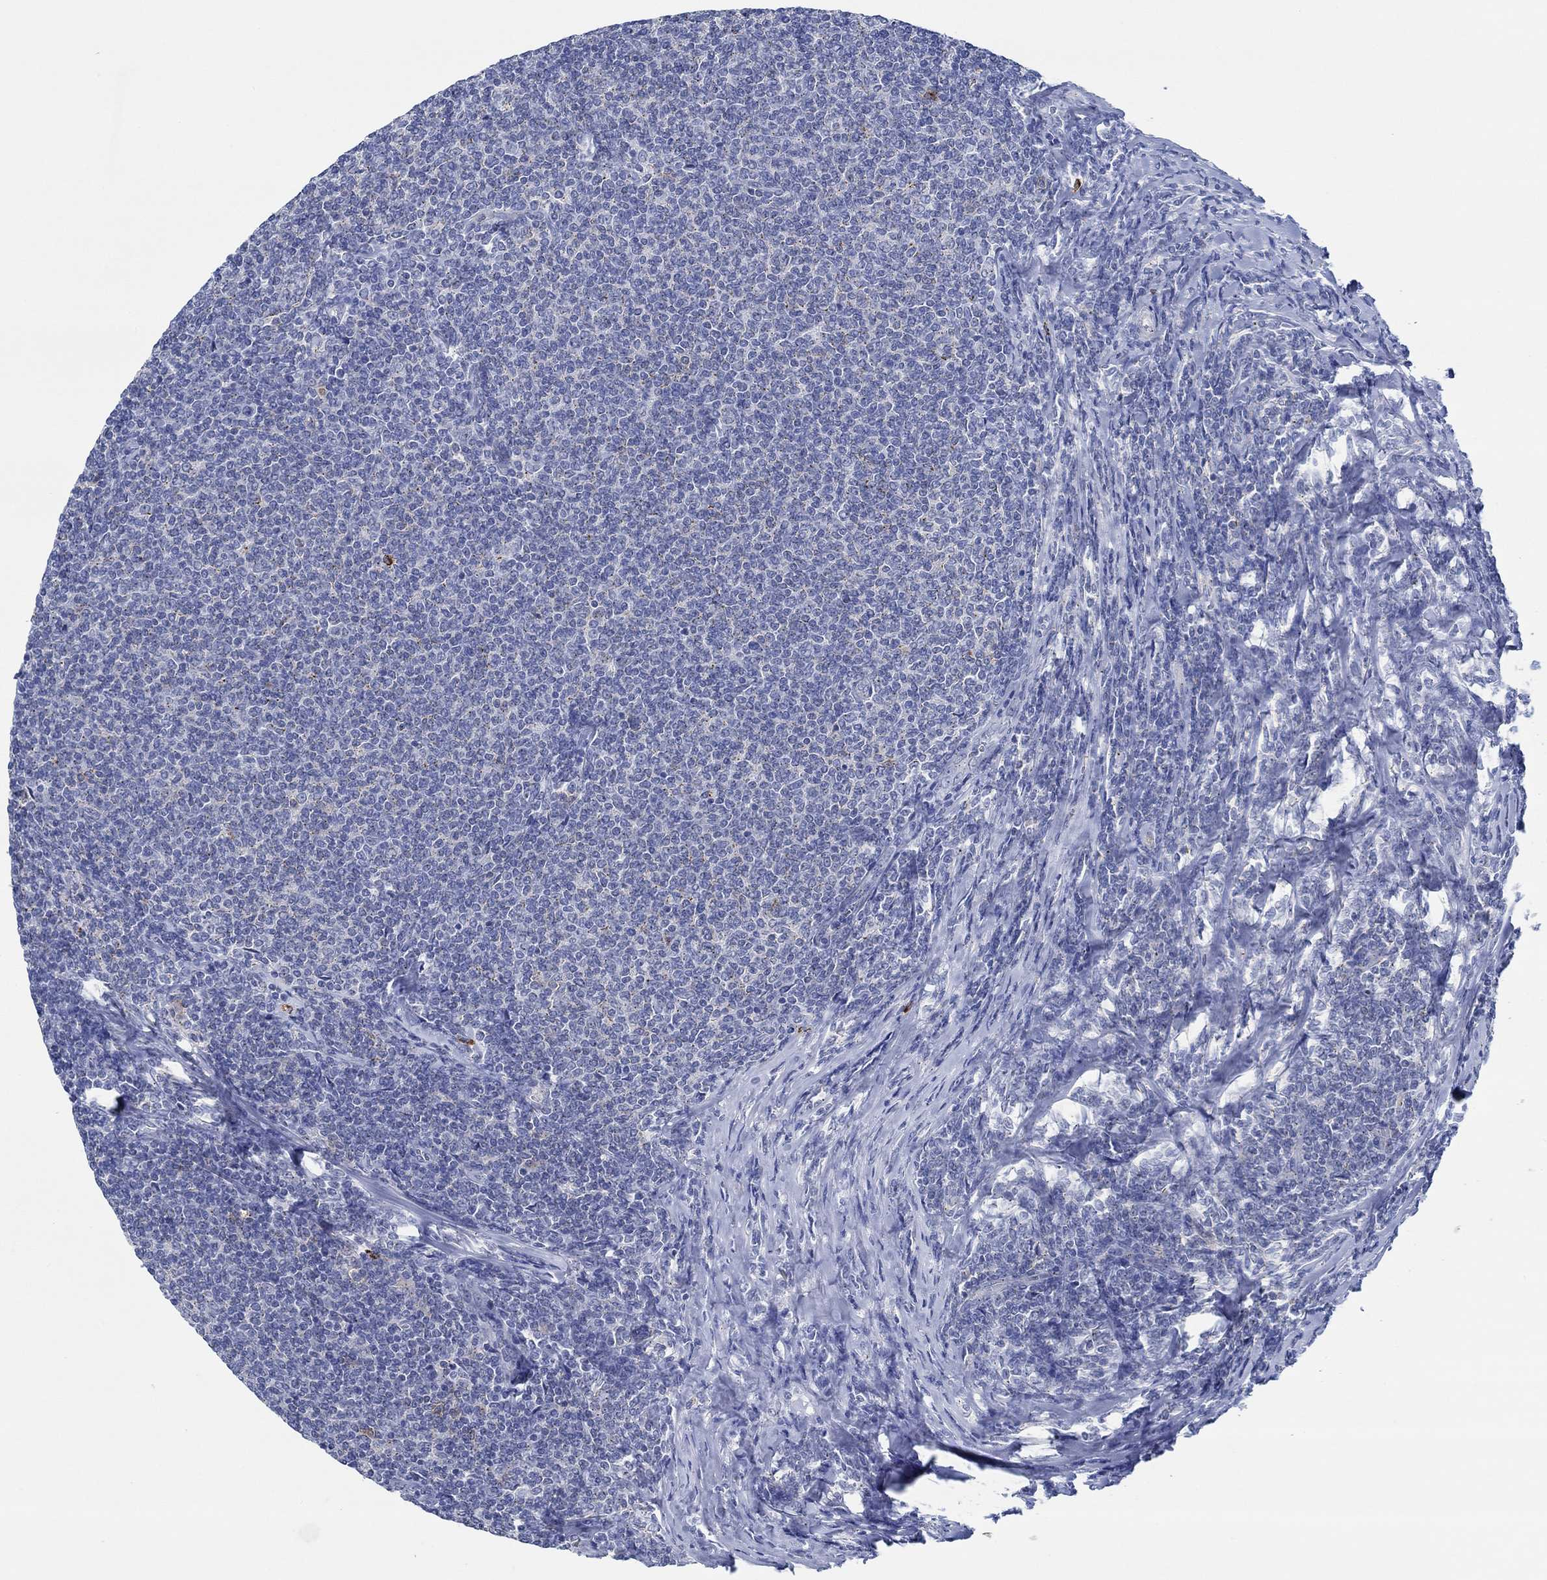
{"staining": {"intensity": "negative", "quantity": "none", "location": "none"}, "tissue": "lymphoma", "cell_type": "Tumor cells", "image_type": "cancer", "snomed": [{"axis": "morphology", "description": "Malignant lymphoma, non-Hodgkin's type, Low grade"}, {"axis": "topography", "description": "Lymph node"}], "caption": "Tumor cells are negative for protein expression in human malignant lymphoma, non-Hodgkin's type (low-grade).", "gene": "CPM", "patient": {"sex": "male", "age": 52}}